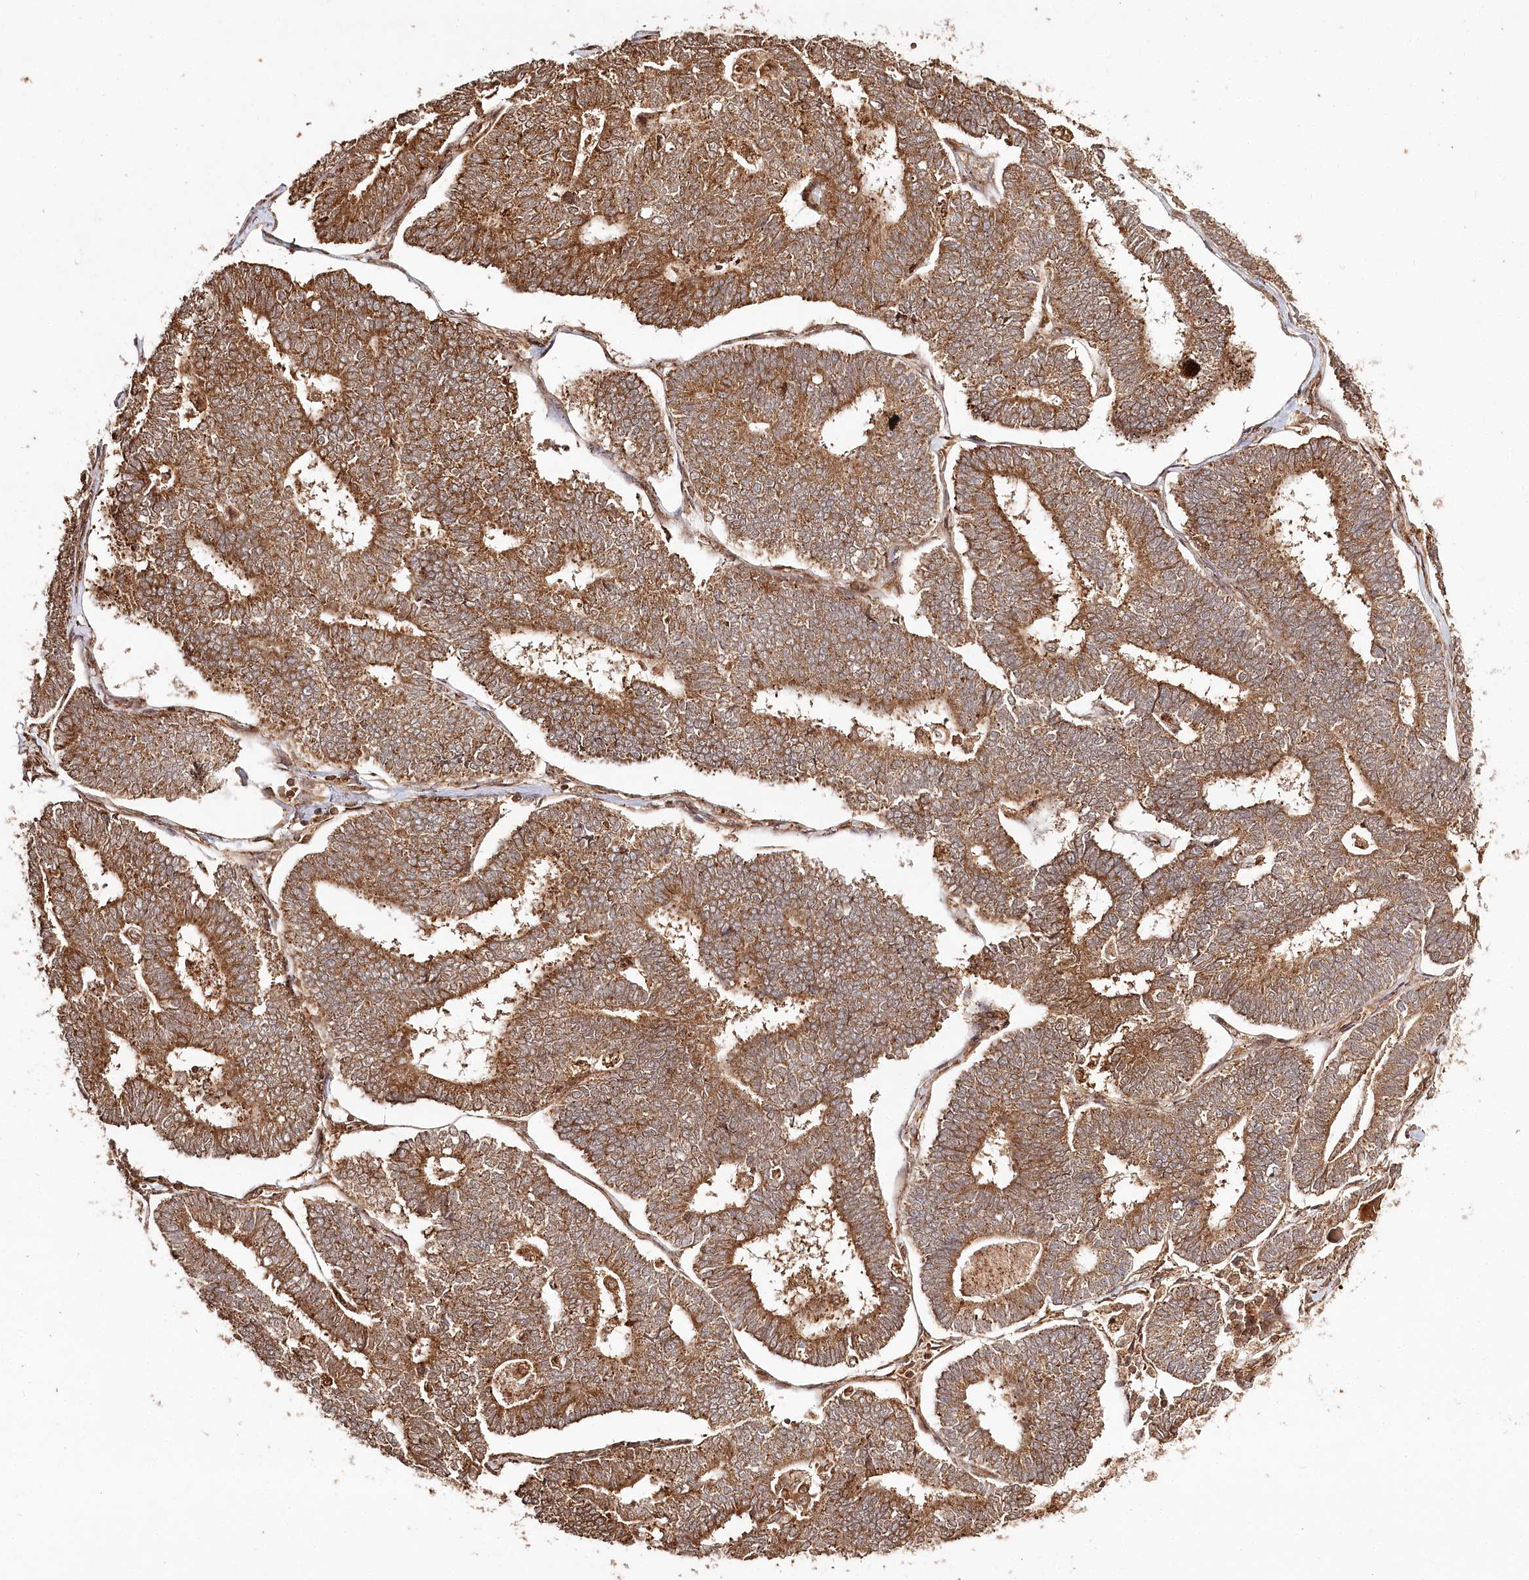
{"staining": {"intensity": "moderate", "quantity": ">75%", "location": "cytoplasmic/membranous"}, "tissue": "endometrial cancer", "cell_type": "Tumor cells", "image_type": "cancer", "snomed": [{"axis": "morphology", "description": "Adenocarcinoma, NOS"}, {"axis": "topography", "description": "Endometrium"}], "caption": "Endometrial cancer (adenocarcinoma) stained with IHC exhibits moderate cytoplasmic/membranous staining in about >75% of tumor cells. (DAB (3,3'-diaminobenzidine) IHC with brightfield microscopy, high magnification).", "gene": "ULK2", "patient": {"sex": "female", "age": 70}}